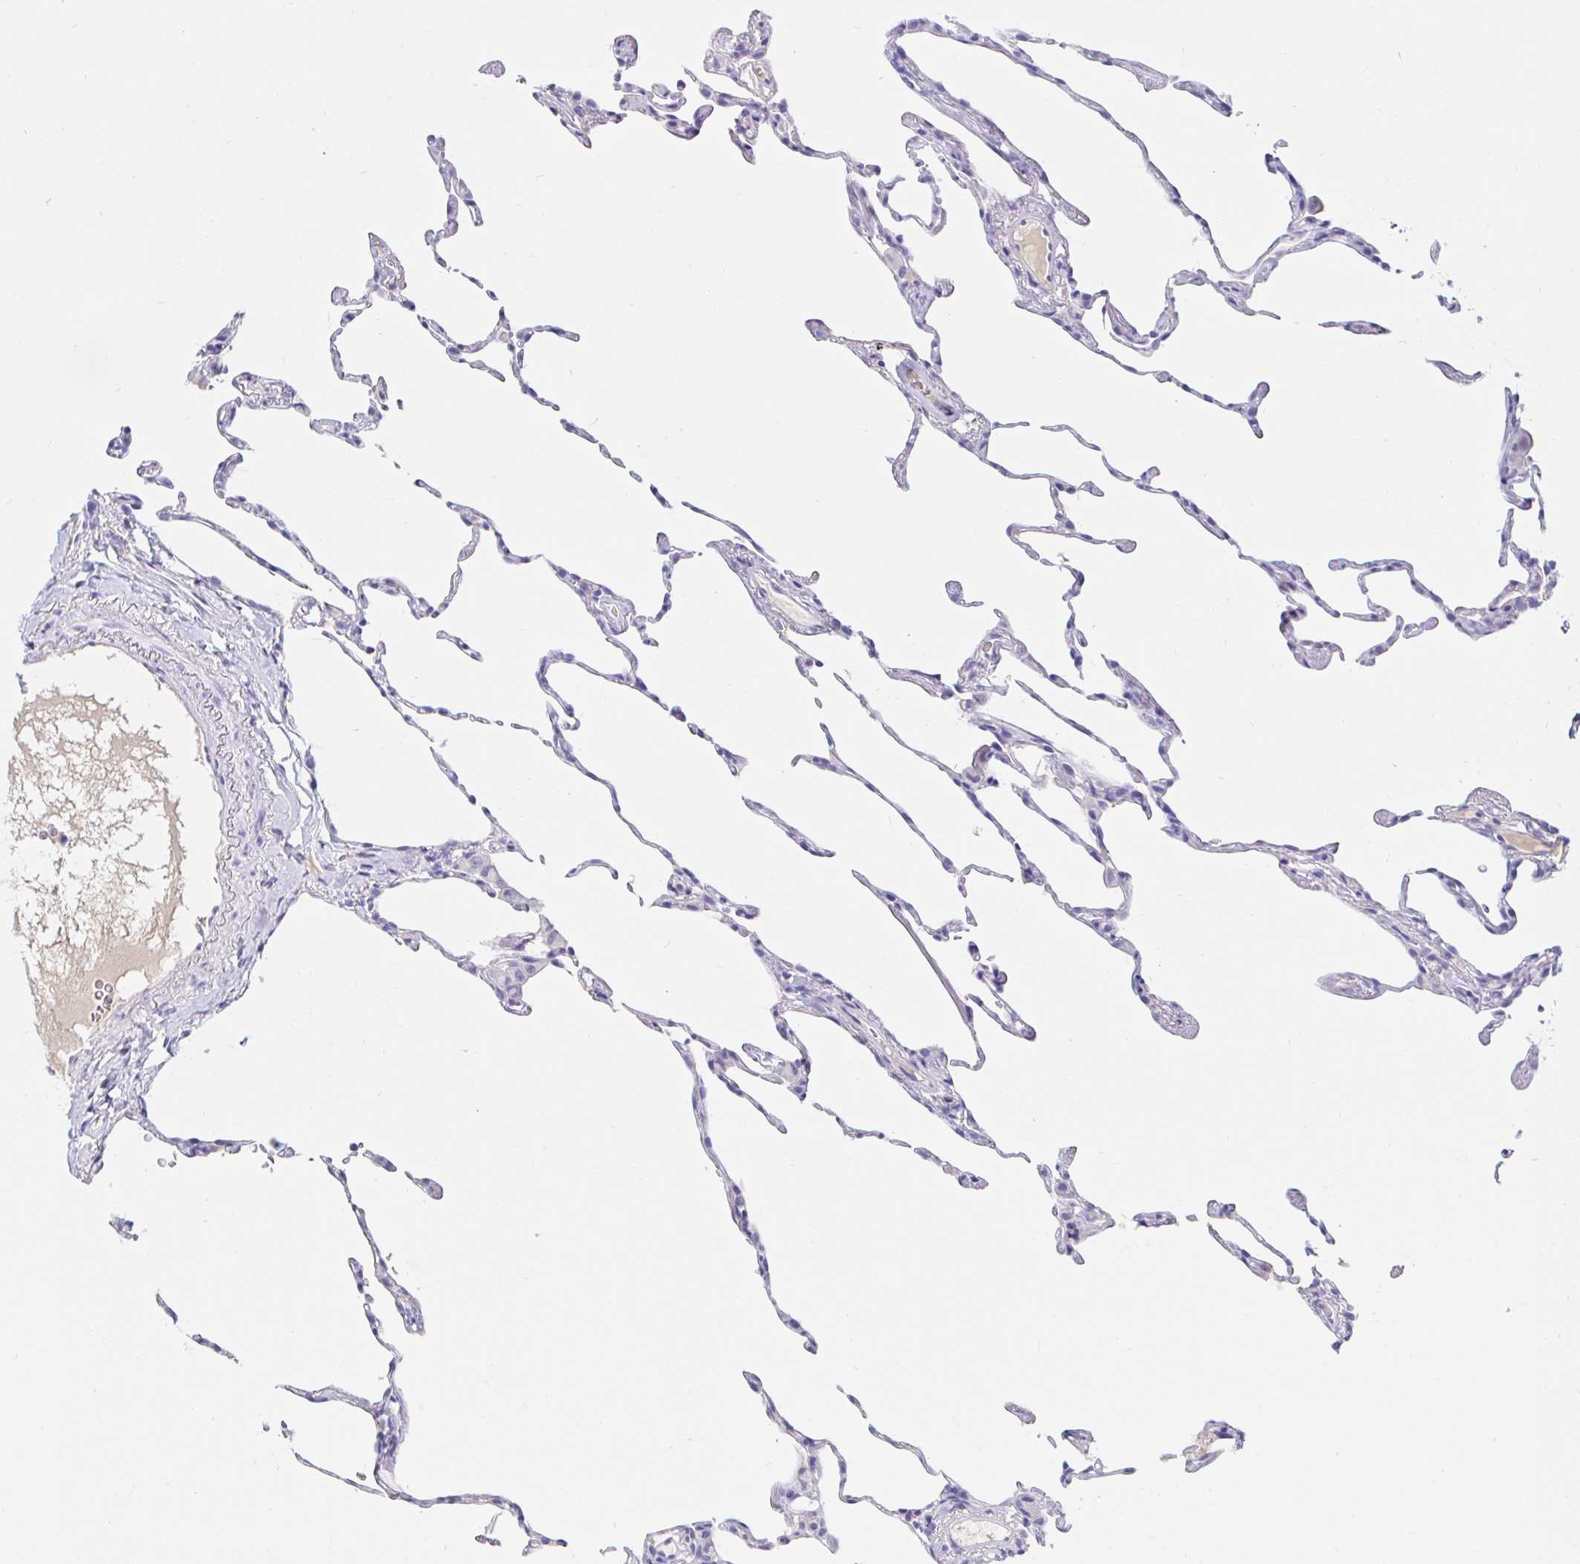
{"staining": {"intensity": "negative", "quantity": "none", "location": "none"}, "tissue": "lung", "cell_type": "Alveolar cells", "image_type": "normal", "snomed": [{"axis": "morphology", "description": "Normal tissue, NOS"}, {"axis": "topography", "description": "Lung"}], "caption": "The immunohistochemistry (IHC) histopathology image has no significant expression in alveolar cells of lung.", "gene": "TEX44", "patient": {"sex": "female", "age": 57}}